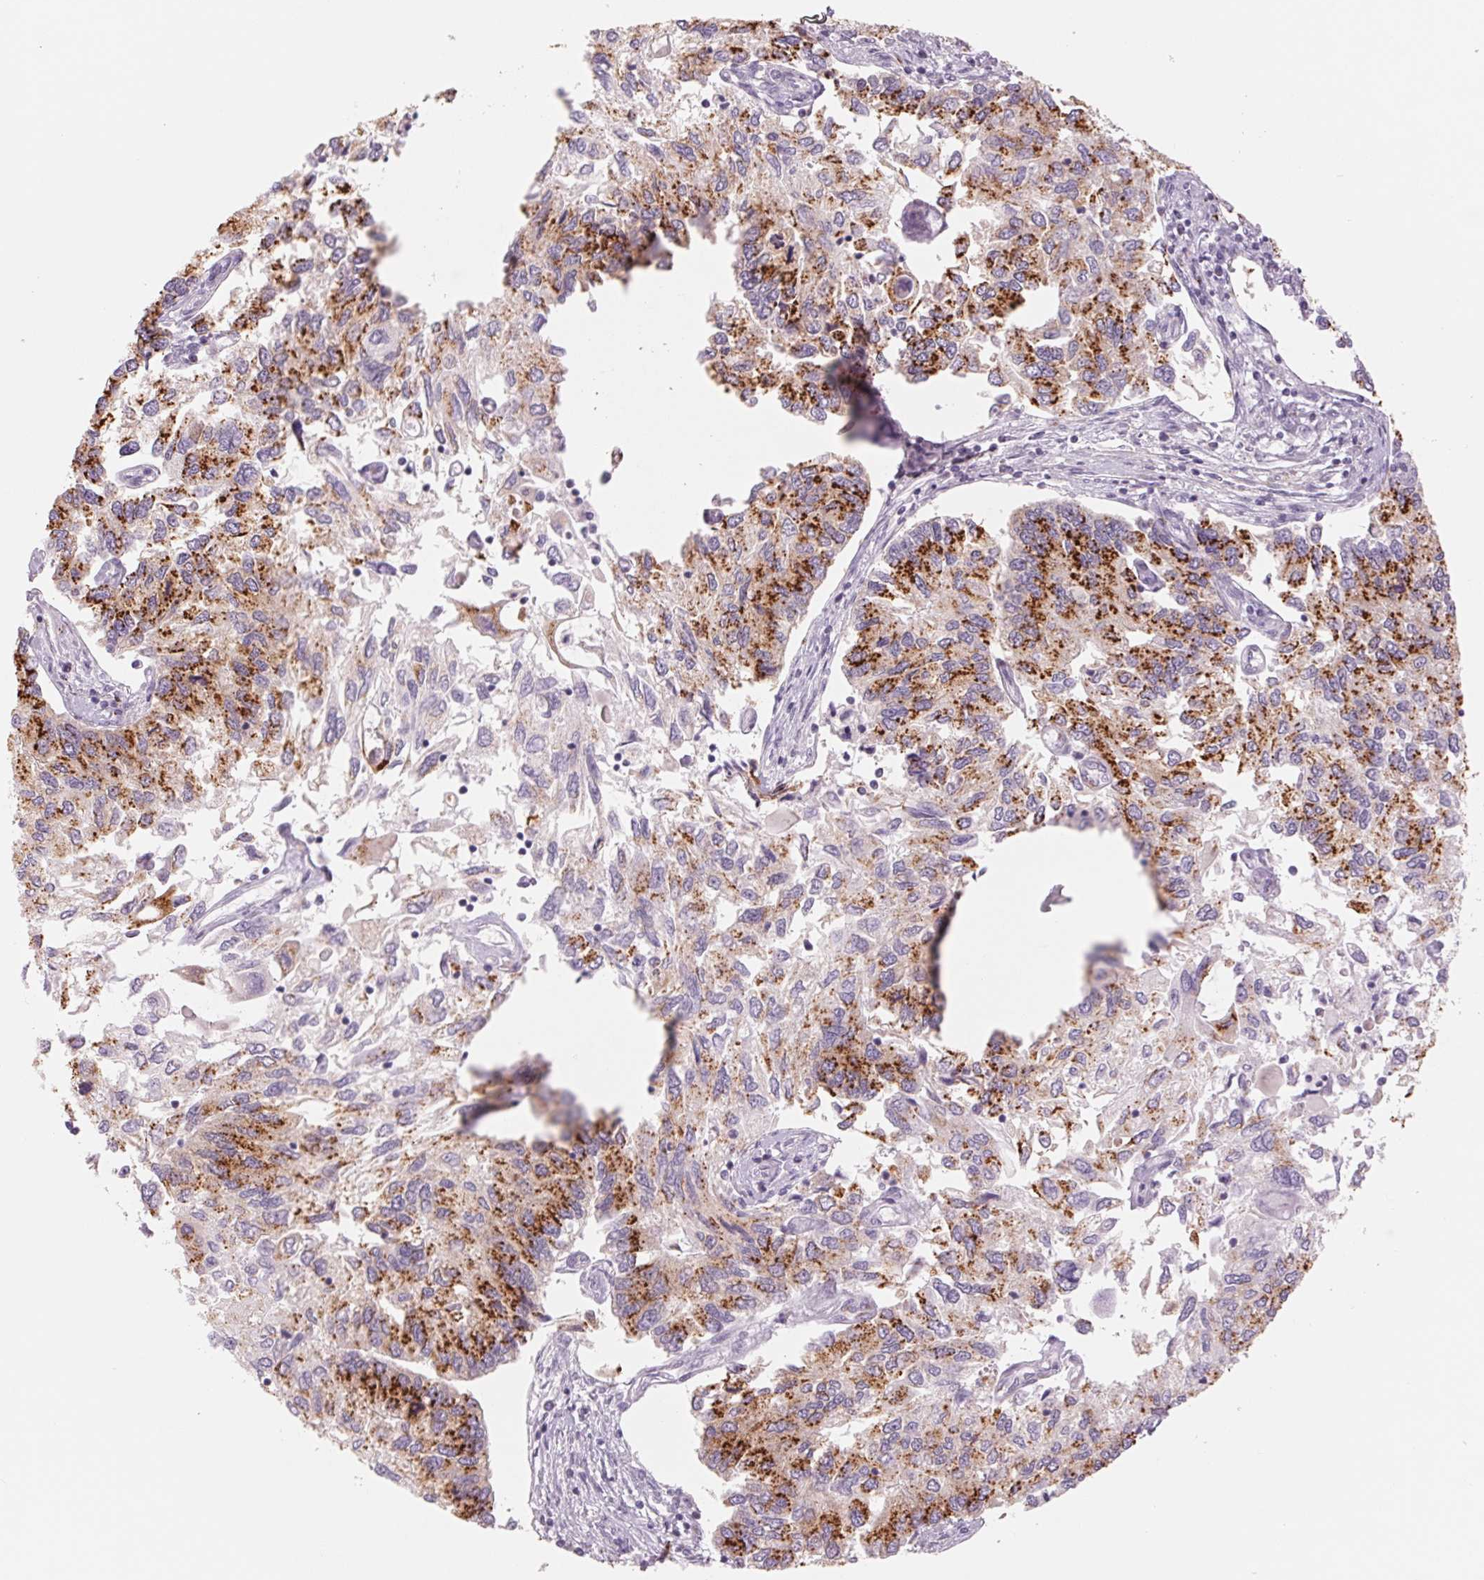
{"staining": {"intensity": "strong", "quantity": ">75%", "location": "cytoplasmic/membranous"}, "tissue": "endometrial cancer", "cell_type": "Tumor cells", "image_type": "cancer", "snomed": [{"axis": "morphology", "description": "Carcinoma, NOS"}, {"axis": "topography", "description": "Uterus"}], "caption": "Brown immunohistochemical staining in human endometrial cancer displays strong cytoplasmic/membranous expression in about >75% of tumor cells. (IHC, brightfield microscopy, high magnification).", "gene": "GALNT7", "patient": {"sex": "female", "age": 76}}